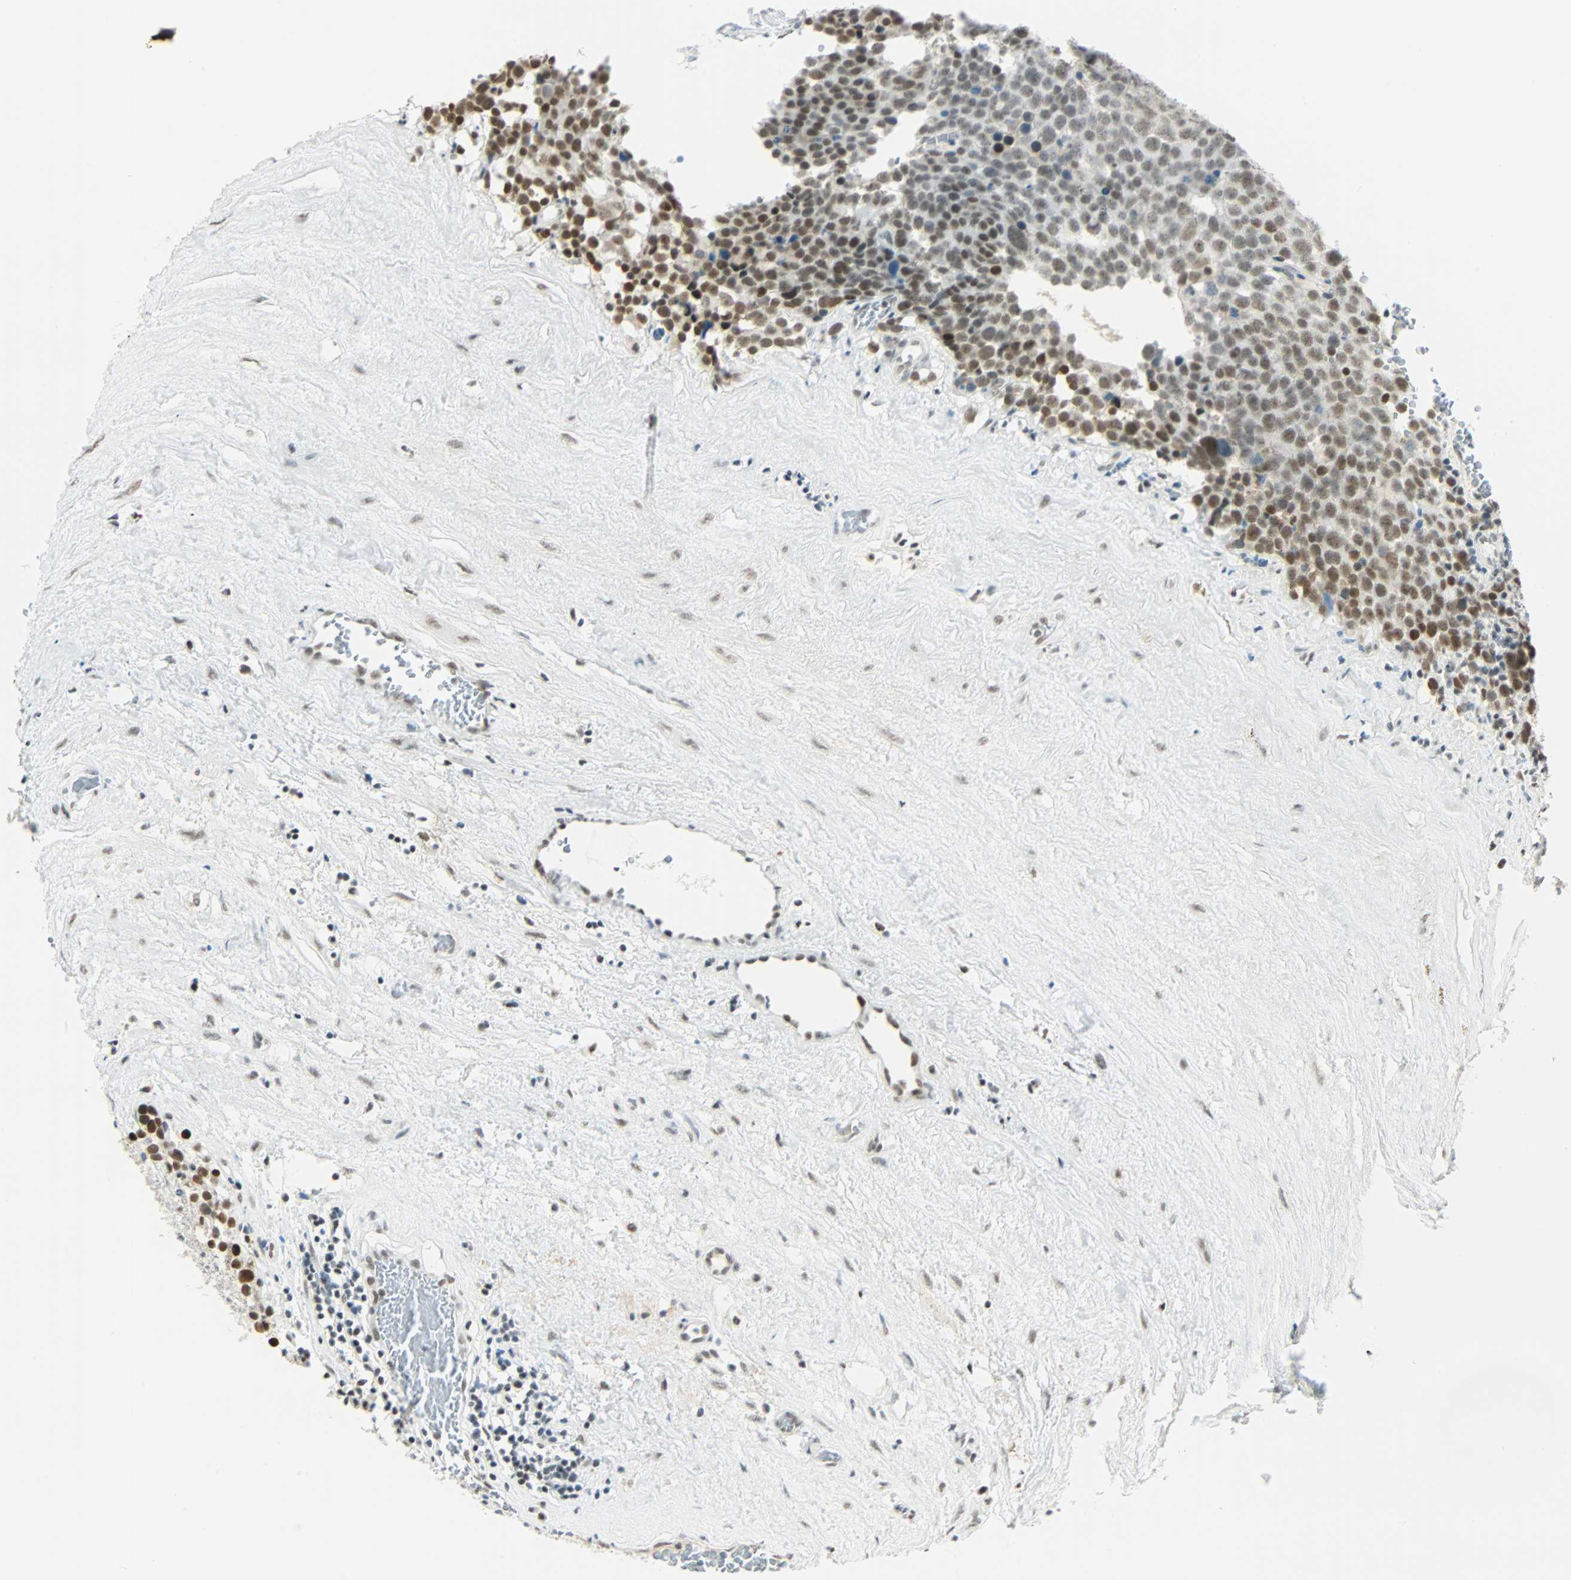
{"staining": {"intensity": "moderate", "quantity": "<25%", "location": "nuclear"}, "tissue": "testis cancer", "cell_type": "Tumor cells", "image_type": "cancer", "snomed": [{"axis": "morphology", "description": "Seminoma, NOS"}, {"axis": "topography", "description": "Testis"}], "caption": "A high-resolution image shows IHC staining of testis cancer, which reveals moderate nuclear expression in approximately <25% of tumor cells. (DAB IHC, brown staining for protein, blue staining for nuclei).", "gene": "NELFE", "patient": {"sex": "male", "age": 71}}